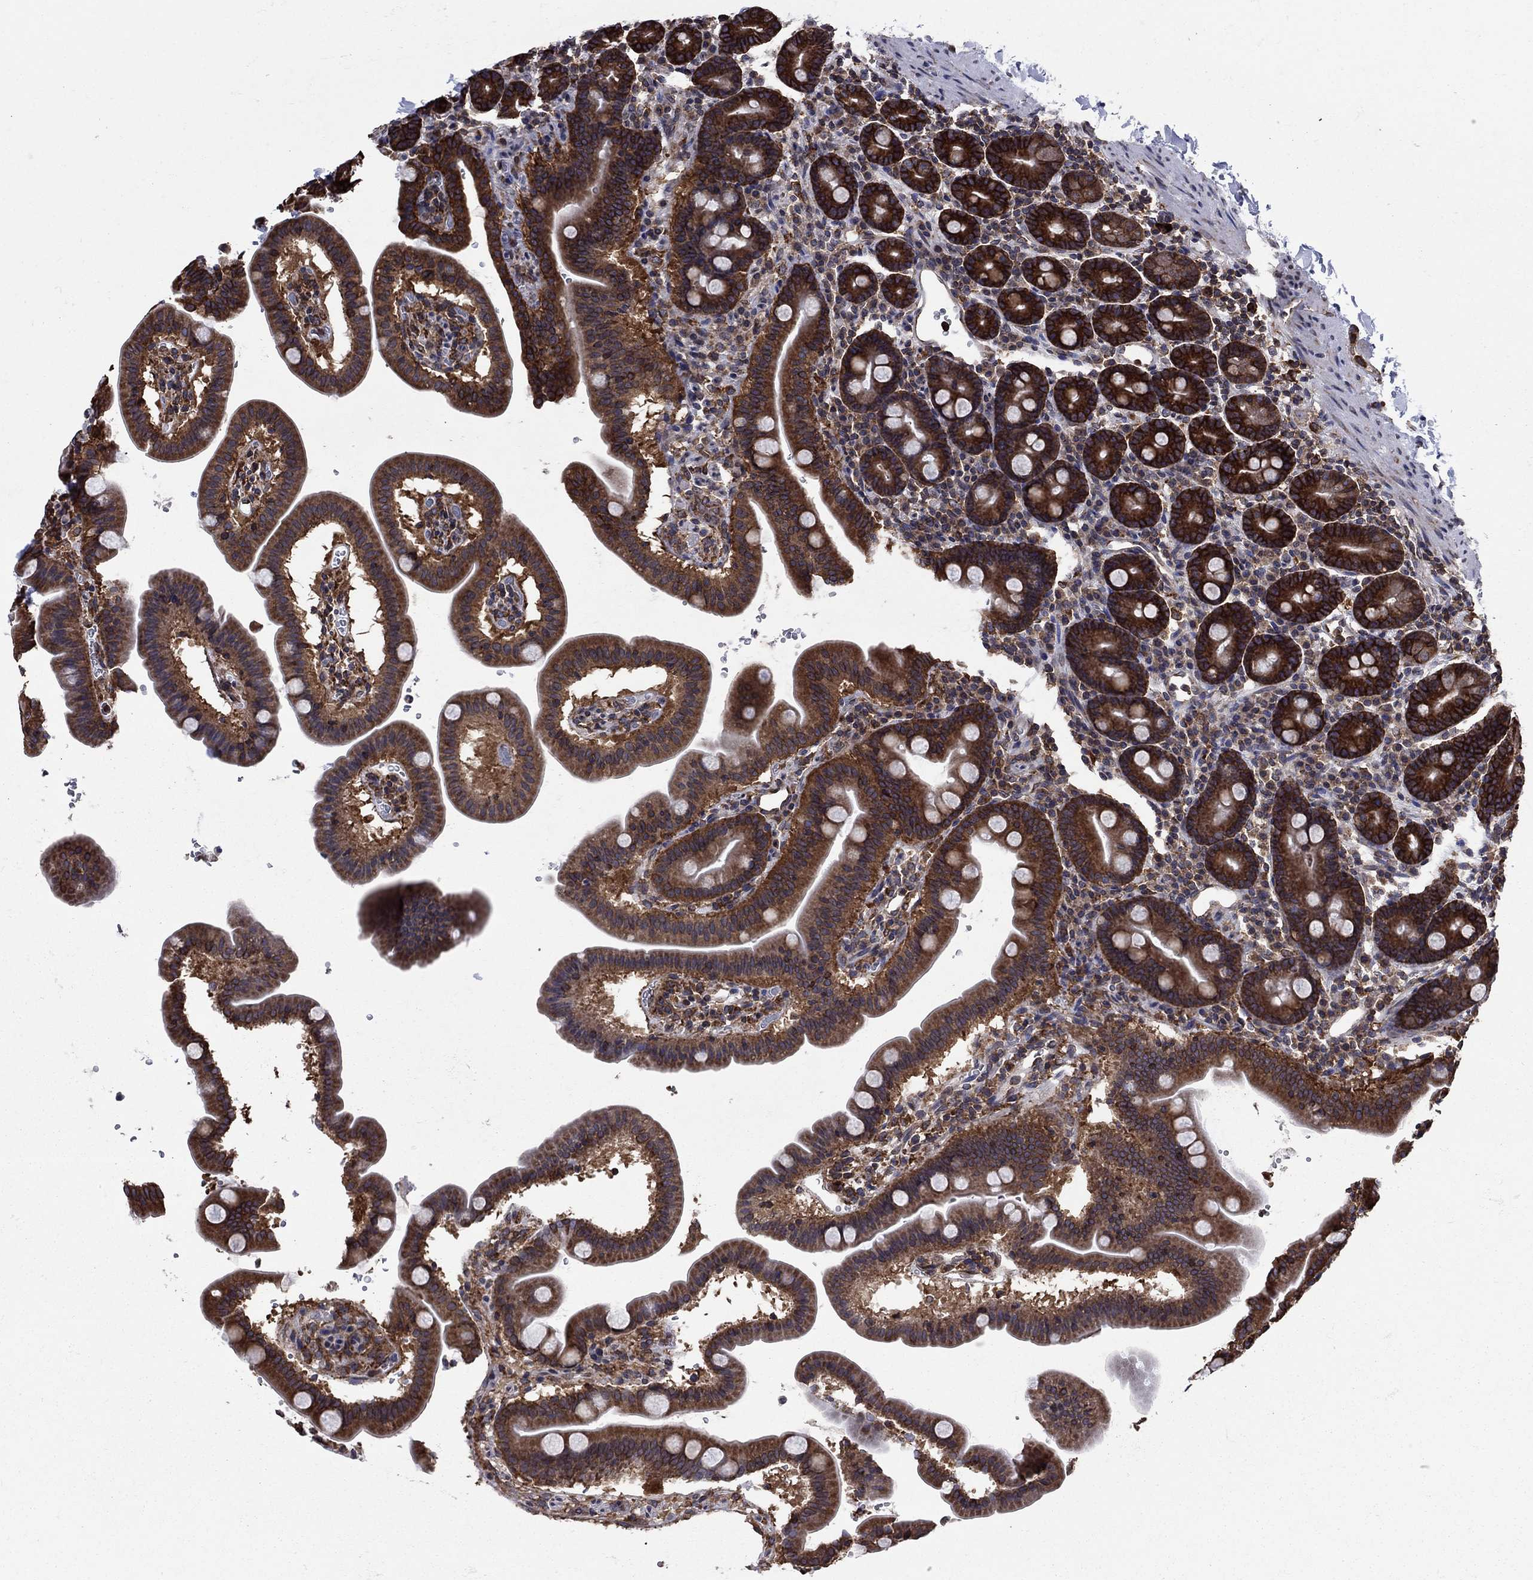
{"staining": {"intensity": "strong", "quantity": ">75%", "location": "cytoplasmic/membranous"}, "tissue": "duodenum", "cell_type": "Glandular cells", "image_type": "normal", "snomed": [{"axis": "morphology", "description": "Normal tissue, NOS"}, {"axis": "topography", "description": "Duodenum"}], "caption": "Glandular cells show high levels of strong cytoplasmic/membranous expression in approximately >75% of cells in benign human duodenum.", "gene": "YBX1", "patient": {"sex": "male", "age": 59}}